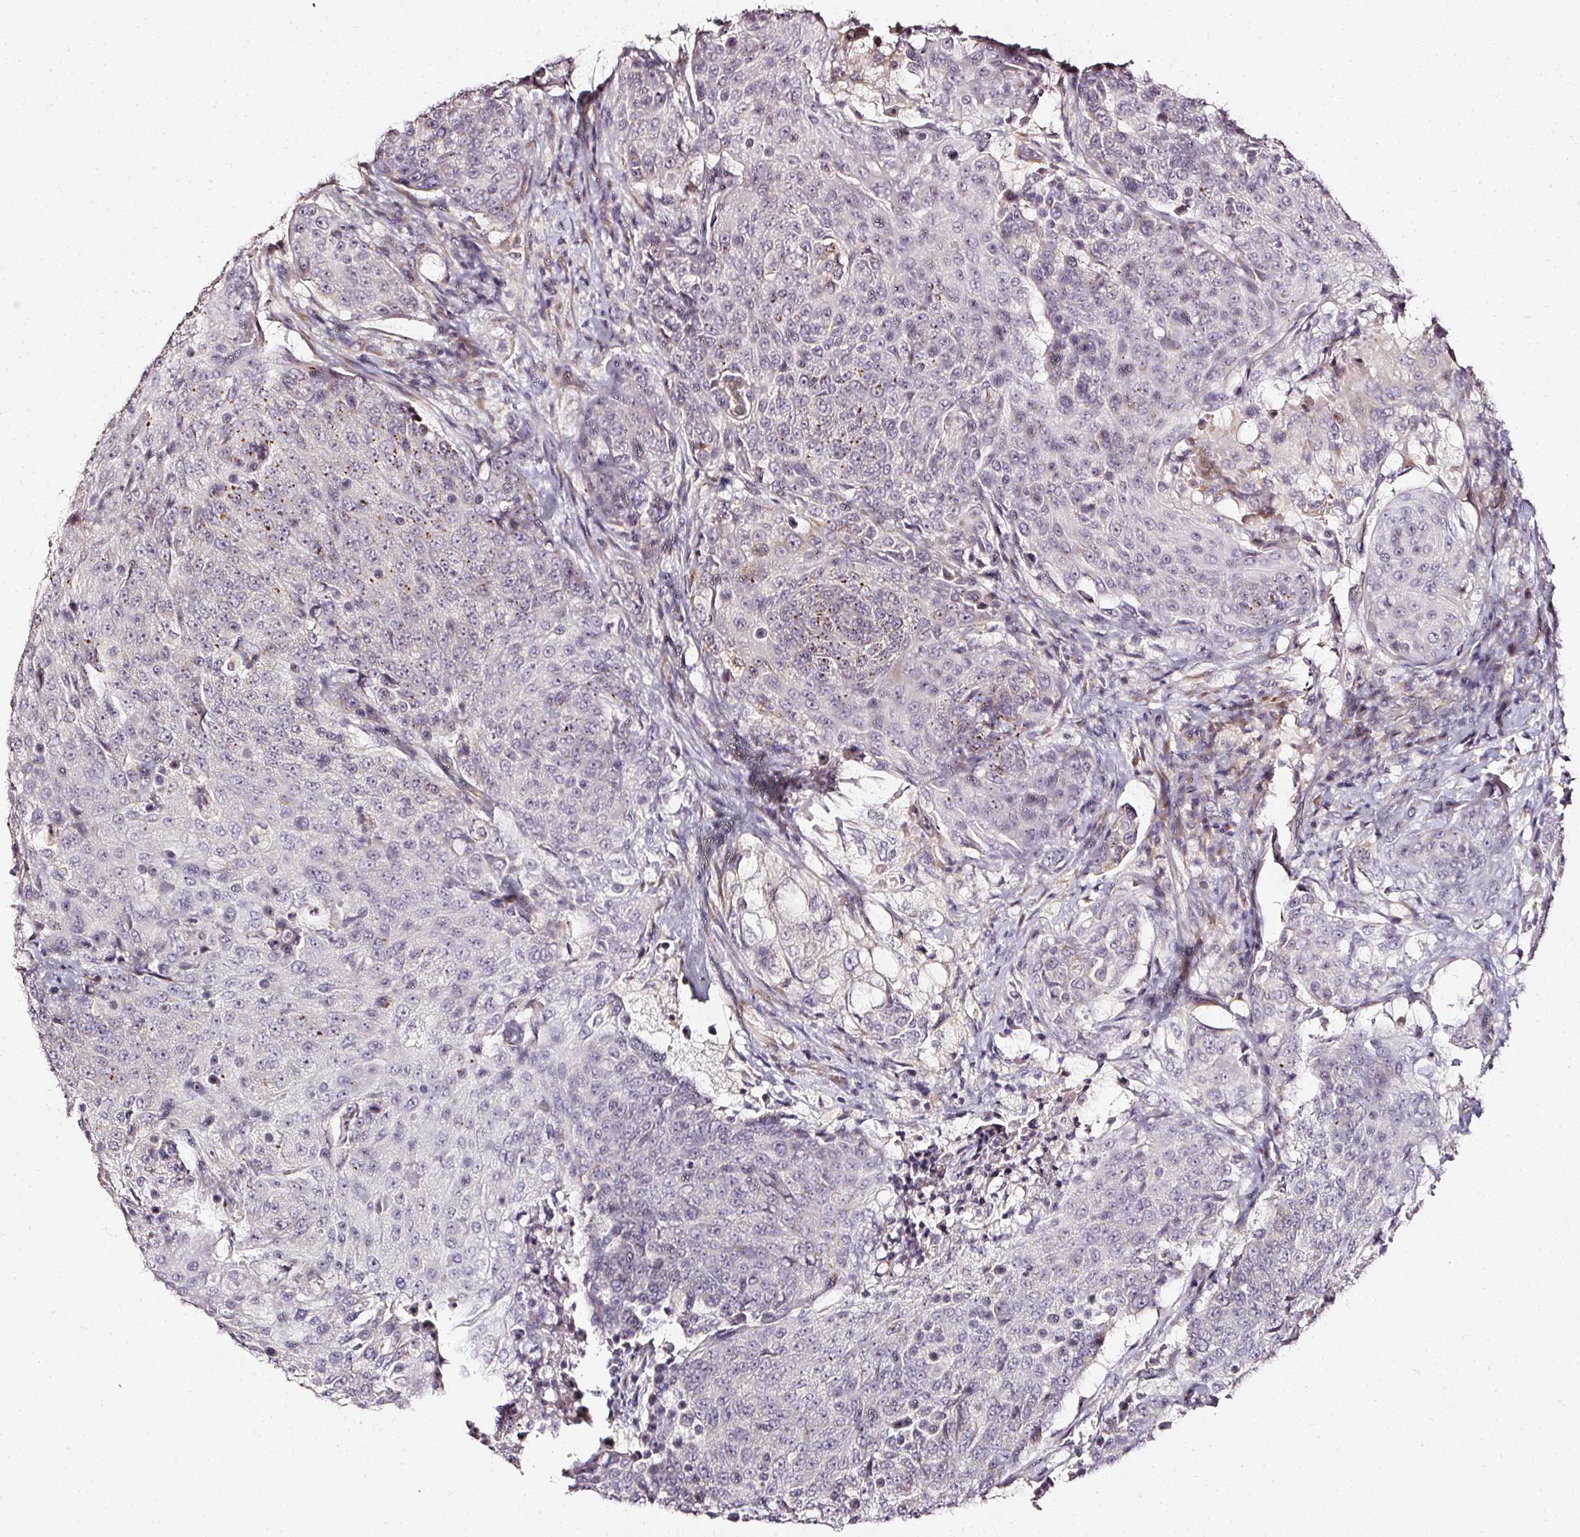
{"staining": {"intensity": "moderate", "quantity": "<25%", "location": "cytoplasmic/membranous"}, "tissue": "urothelial cancer", "cell_type": "Tumor cells", "image_type": "cancer", "snomed": [{"axis": "morphology", "description": "Urothelial carcinoma, High grade"}, {"axis": "topography", "description": "Urinary bladder"}], "caption": "A brown stain labels moderate cytoplasmic/membranous staining of a protein in human urothelial cancer tumor cells. (brown staining indicates protein expression, while blue staining denotes nuclei).", "gene": "NTRK1", "patient": {"sex": "female", "age": 63}}